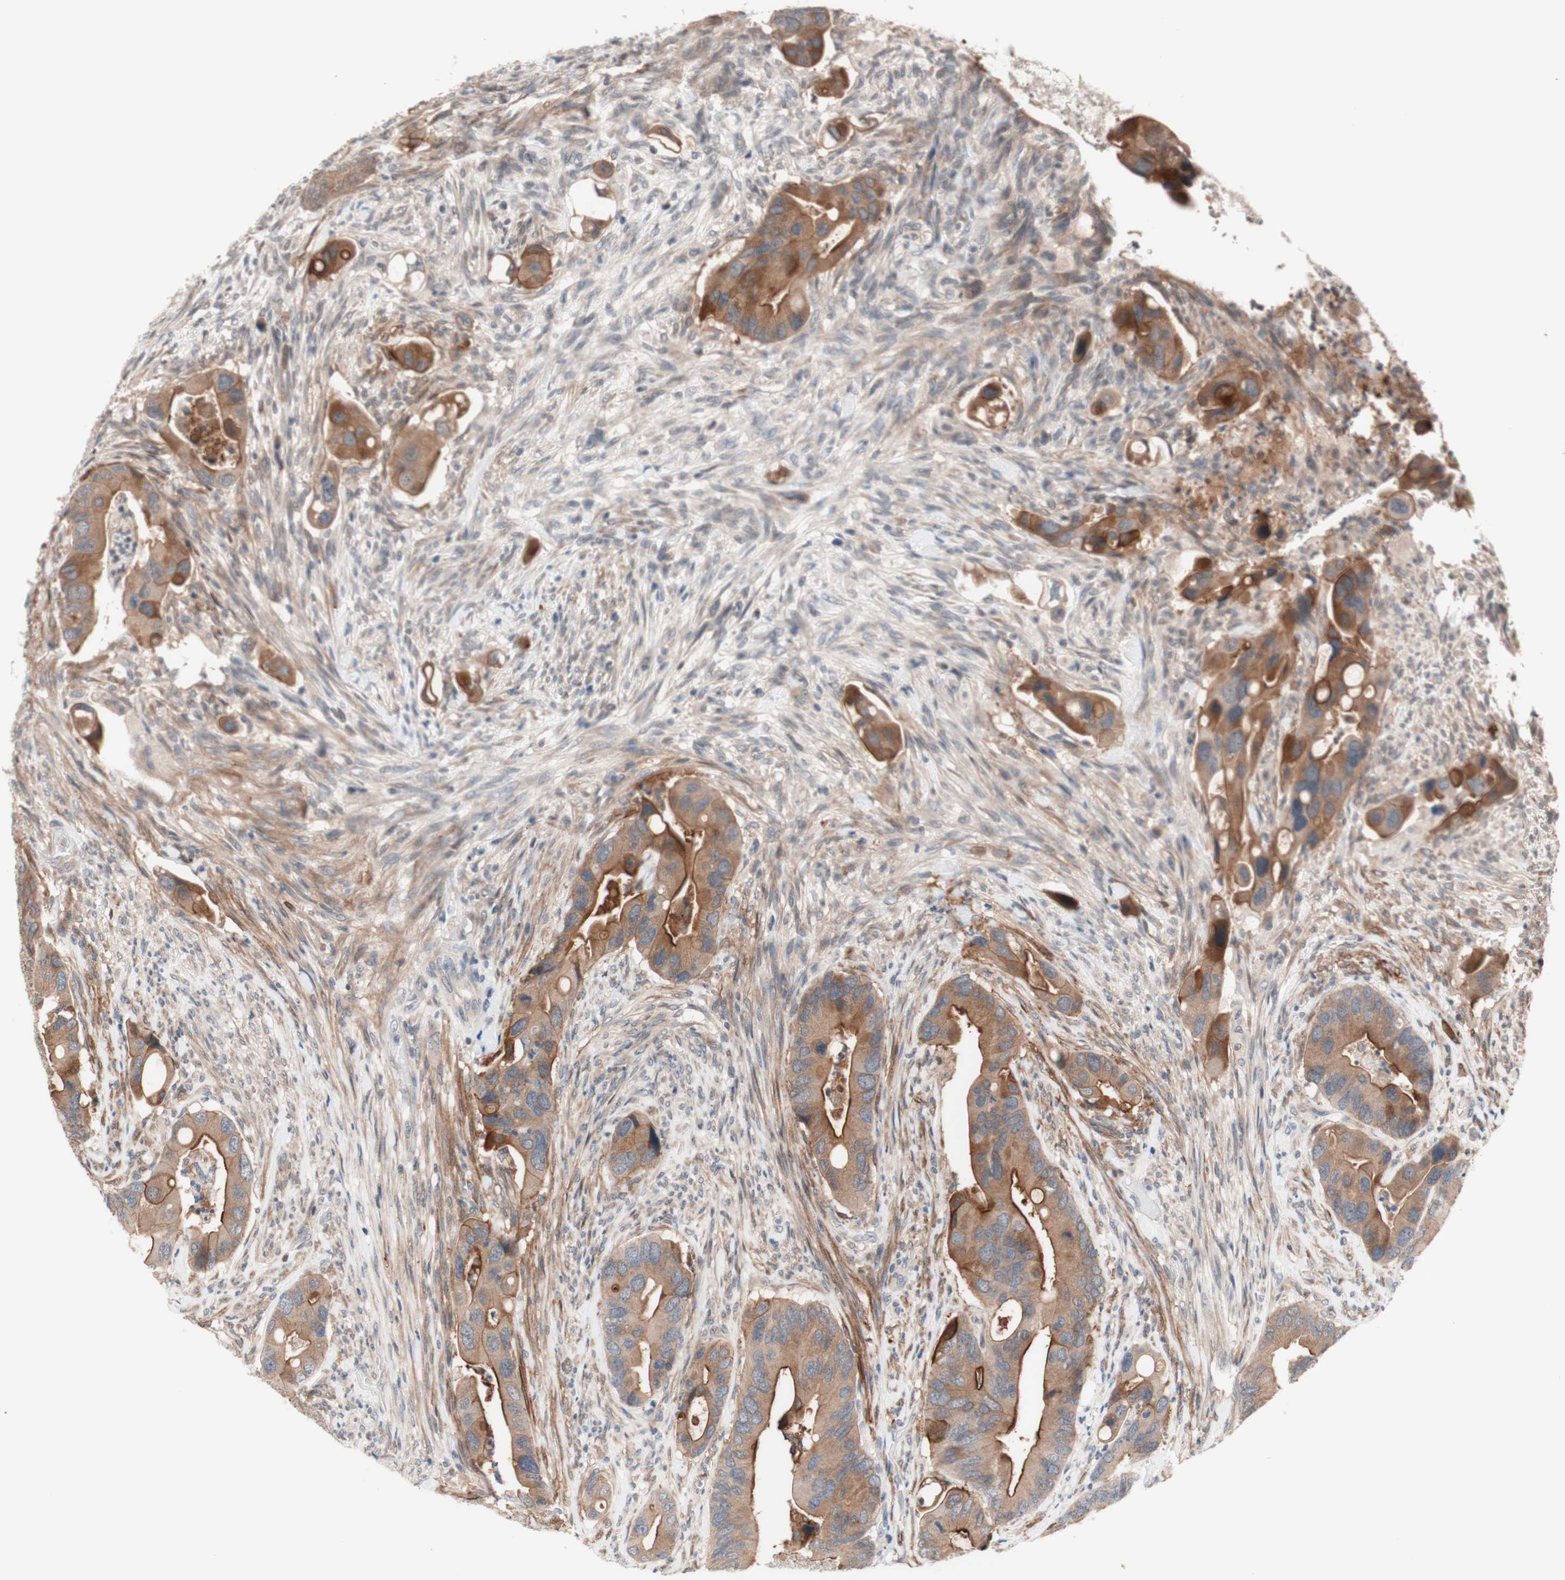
{"staining": {"intensity": "moderate", "quantity": ">75%", "location": "cytoplasmic/membranous"}, "tissue": "colorectal cancer", "cell_type": "Tumor cells", "image_type": "cancer", "snomed": [{"axis": "morphology", "description": "Adenocarcinoma, NOS"}, {"axis": "topography", "description": "Rectum"}], "caption": "Colorectal adenocarcinoma tissue shows moderate cytoplasmic/membranous expression in about >75% of tumor cells The protein of interest is shown in brown color, while the nuclei are stained blue.", "gene": "CD55", "patient": {"sex": "female", "age": 57}}